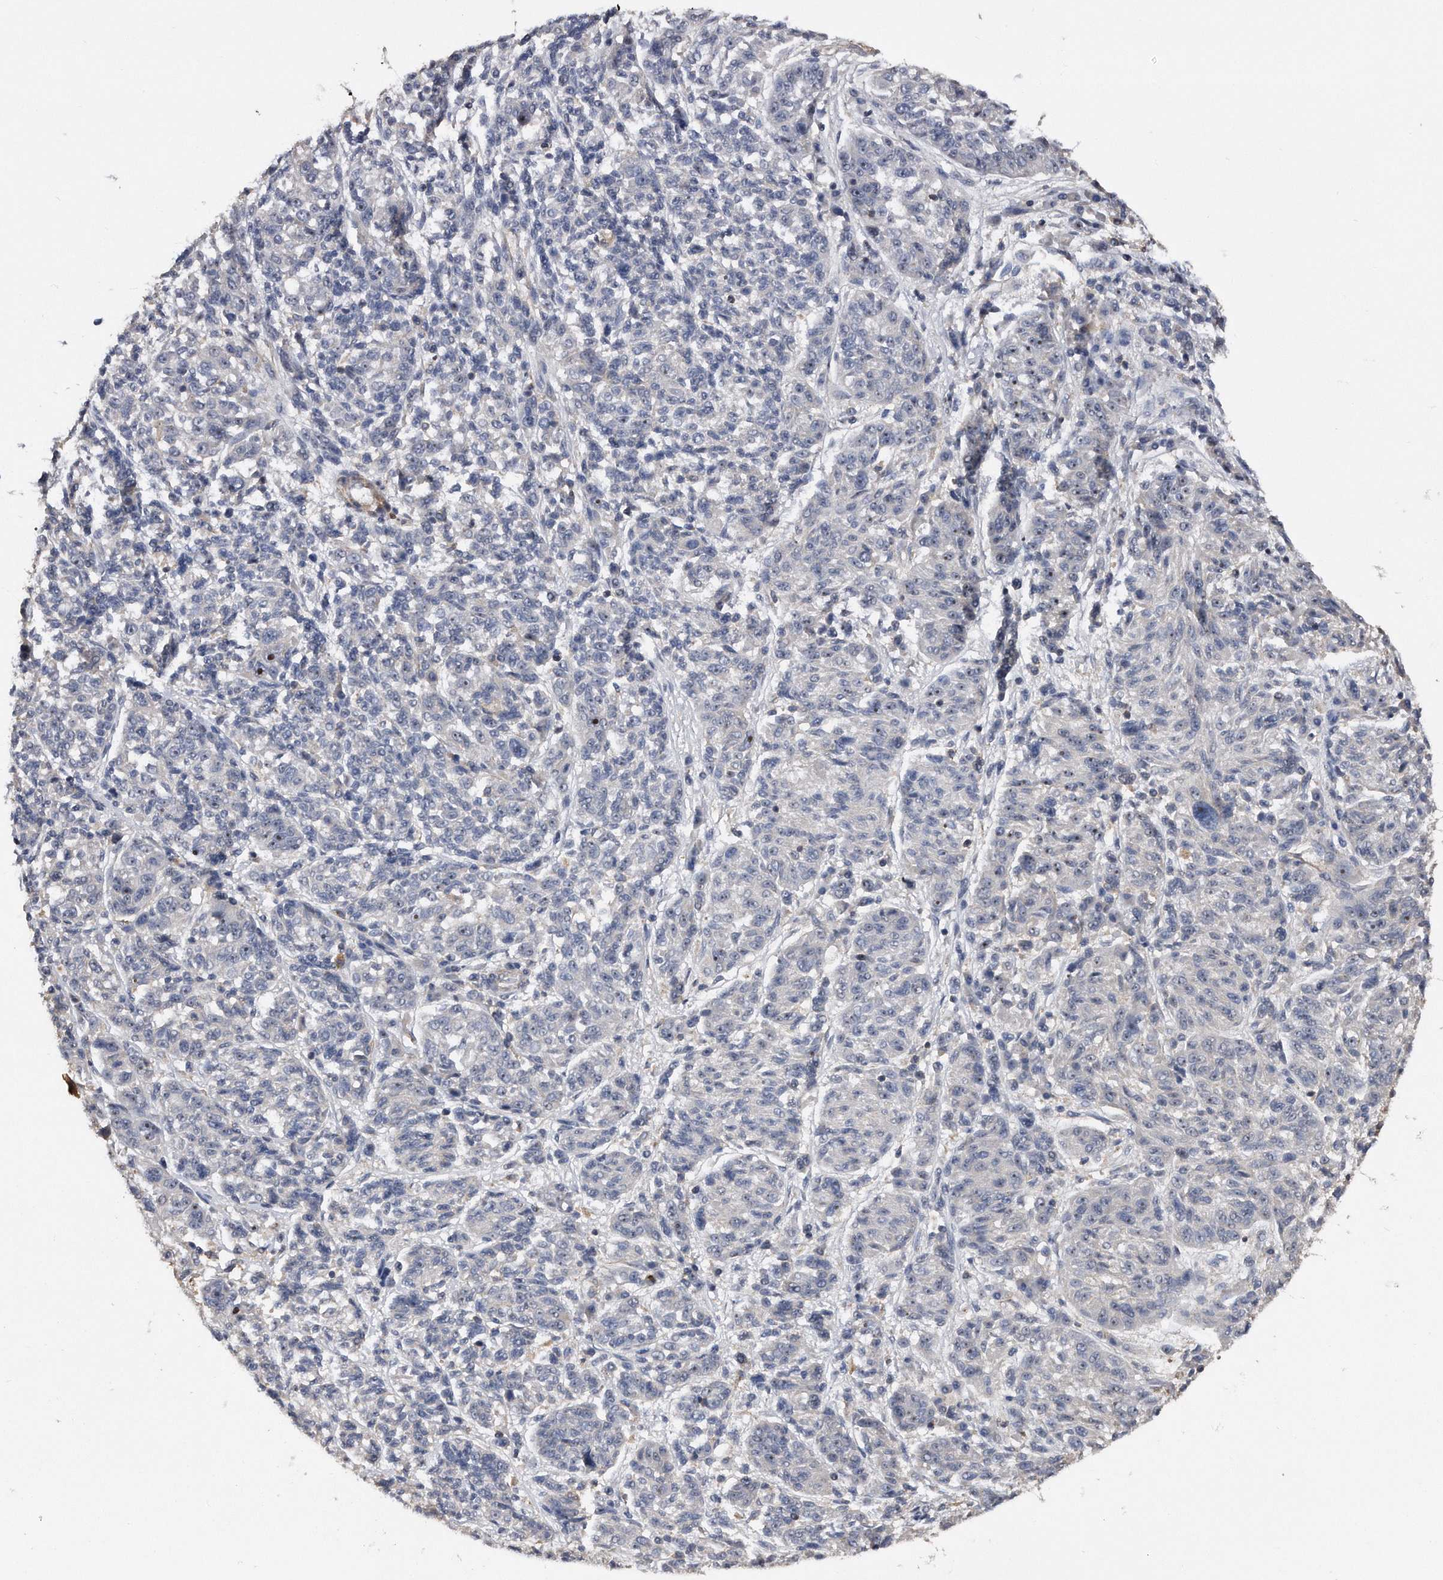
{"staining": {"intensity": "negative", "quantity": "none", "location": "none"}, "tissue": "melanoma", "cell_type": "Tumor cells", "image_type": "cancer", "snomed": [{"axis": "morphology", "description": "Malignant melanoma, NOS"}, {"axis": "topography", "description": "Skin"}], "caption": "Melanoma was stained to show a protein in brown. There is no significant staining in tumor cells.", "gene": "KCND3", "patient": {"sex": "male", "age": 53}}